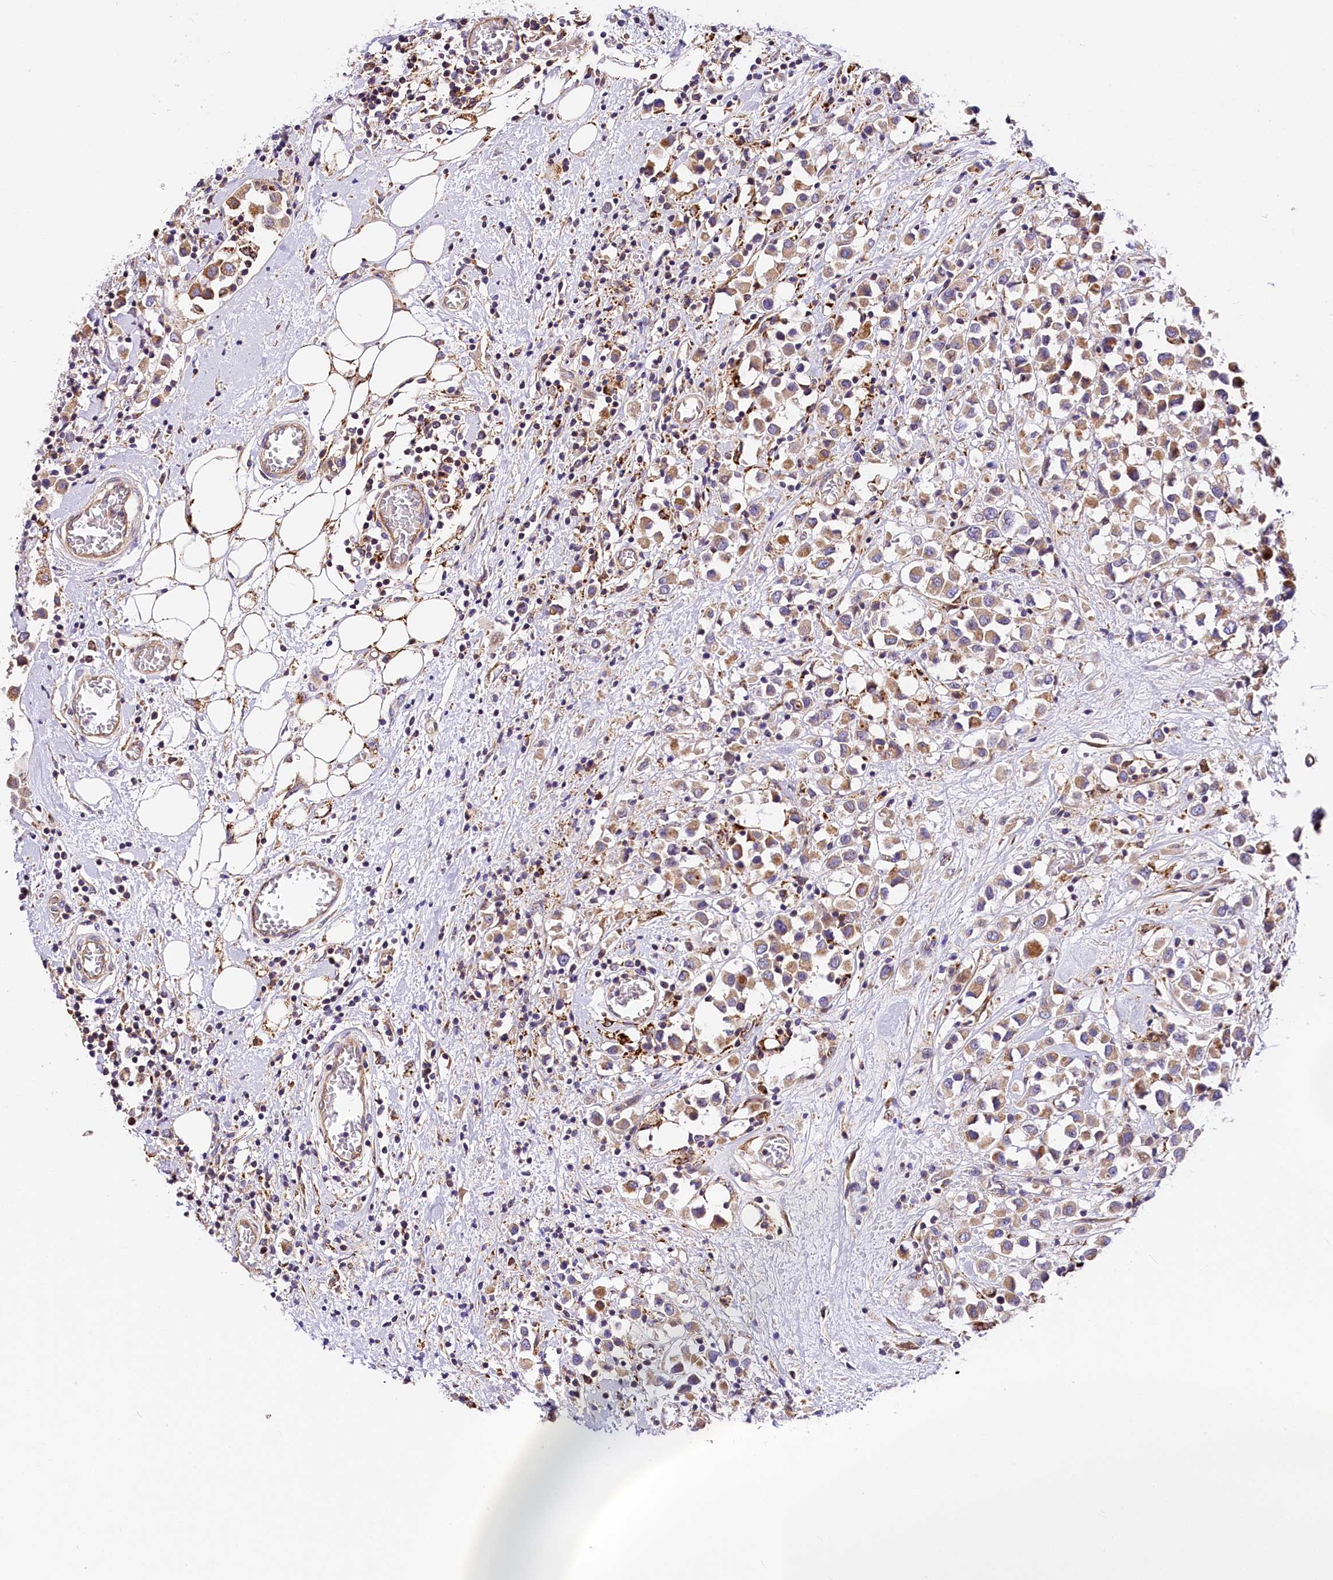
{"staining": {"intensity": "moderate", "quantity": ">75%", "location": "cytoplasmic/membranous"}, "tissue": "breast cancer", "cell_type": "Tumor cells", "image_type": "cancer", "snomed": [{"axis": "morphology", "description": "Duct carcinoma"}, {"axis": "topography", "description": "Breast"}], "caption": "Intraductal carcinoma (breast) tissue displays moderate cytoplasmic/membranous positivity in approximately >75% of tumor cells The protein is stained brown, and the nuclei are stained in blue (DAB (3,3'-diaminobenzidine) IHC with brightfield microscopy, high magnification).", "gene": "ARMC6", "patient": {"sex": "female", "age": 61}}